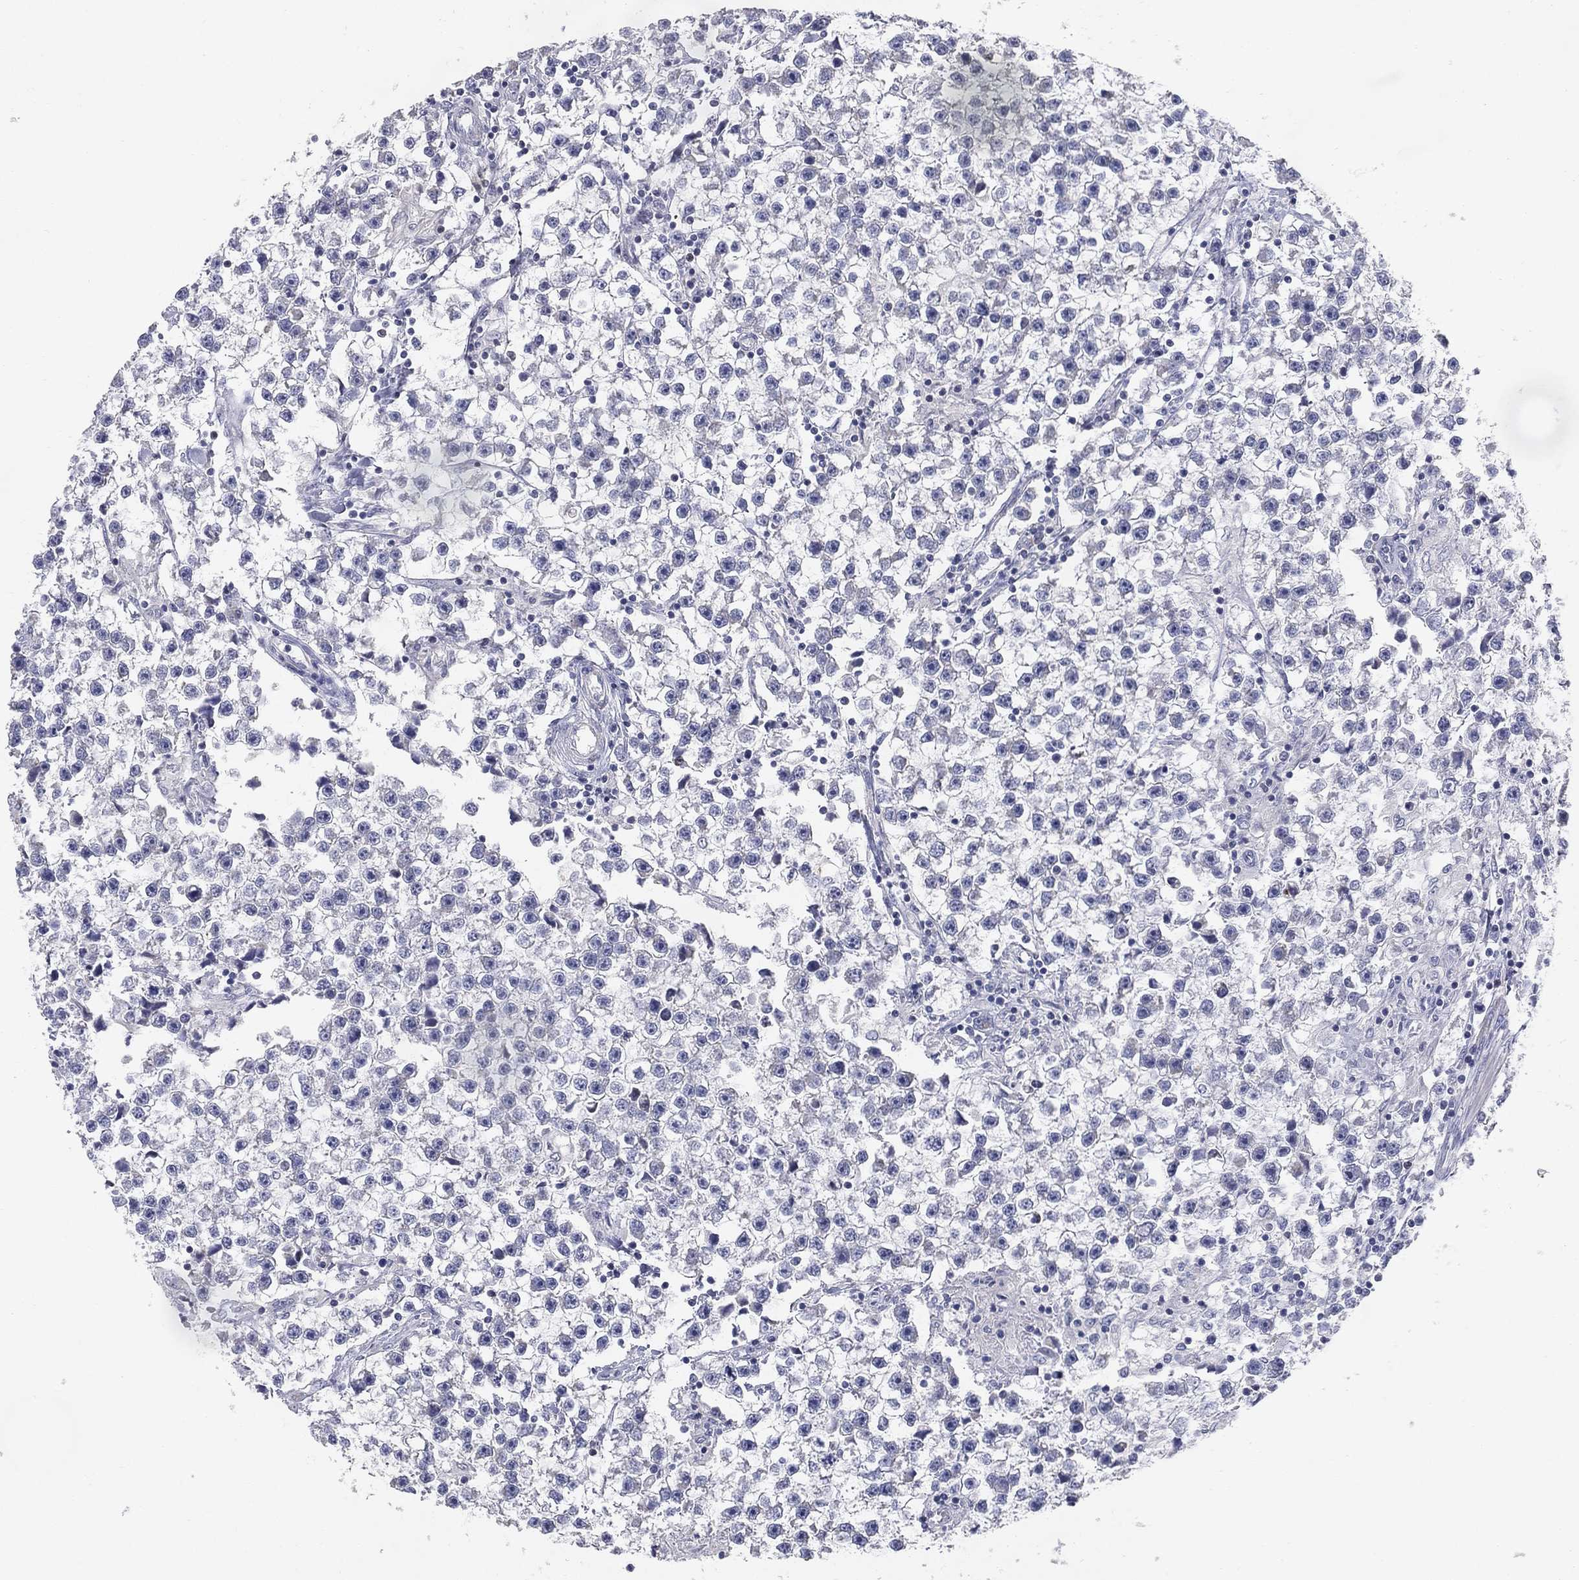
{"staining": {"intensity": "negative", "quantity": "none", "location": "none"}, "tissue": "testis cancer", "cell_type": "Tumor cells", "image_type": "cancer", "snomed": [{"axis": "morphology", "description": "Seminoma, NOS"}, {"axis": "topography", "description": "Testis"}], "caption": "An image of human testis seminoma is negative for staining in tumor cells.", "gene": "NTRK2", "patient": {"sex": "male", "age": 59}}